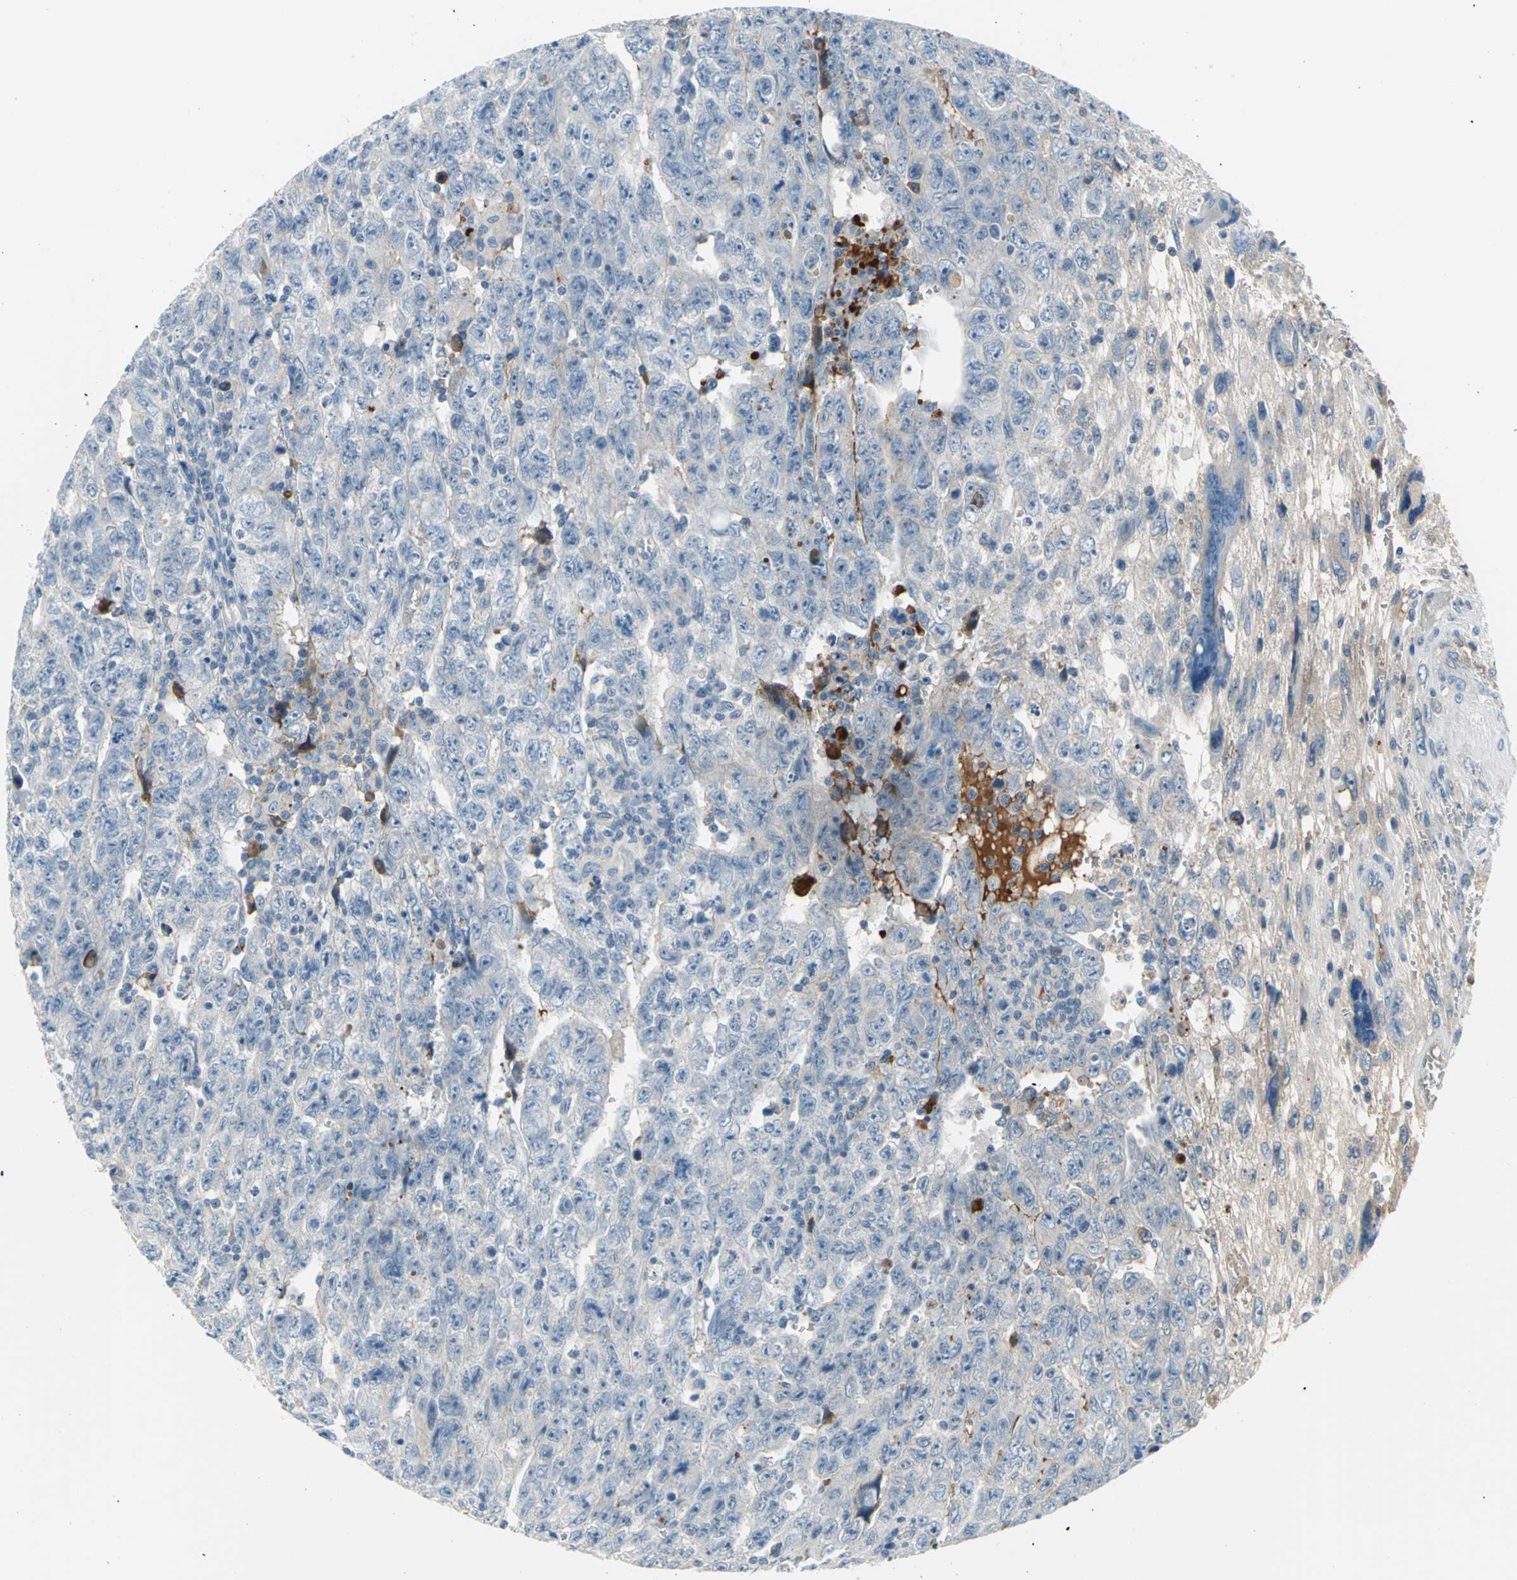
{"staining": {"intensity": "moderate", "quantity": ">75%", "location": "cytoplasmic/membranous"}, "tissue": "testis cancer", "cell_type": "Tumor cells", "image_type": "cancer", "snomed": [{"axis": "morphology", "description": "Carcinoma, Embryonal, NOS"}, {"axis": "topography", "description": "Testis"}], "caption": "High-magnification brightfield microscopy of testis cancer stained with DAB (brown) and counterstained with hematoxylin (blue). tumor cells exhibit moderate cytoplasmic/membranous expression is appreciated in approximately>75% of cells.", "gene": "ZIC1", "patient": {"sex": "male", "age": 28}}